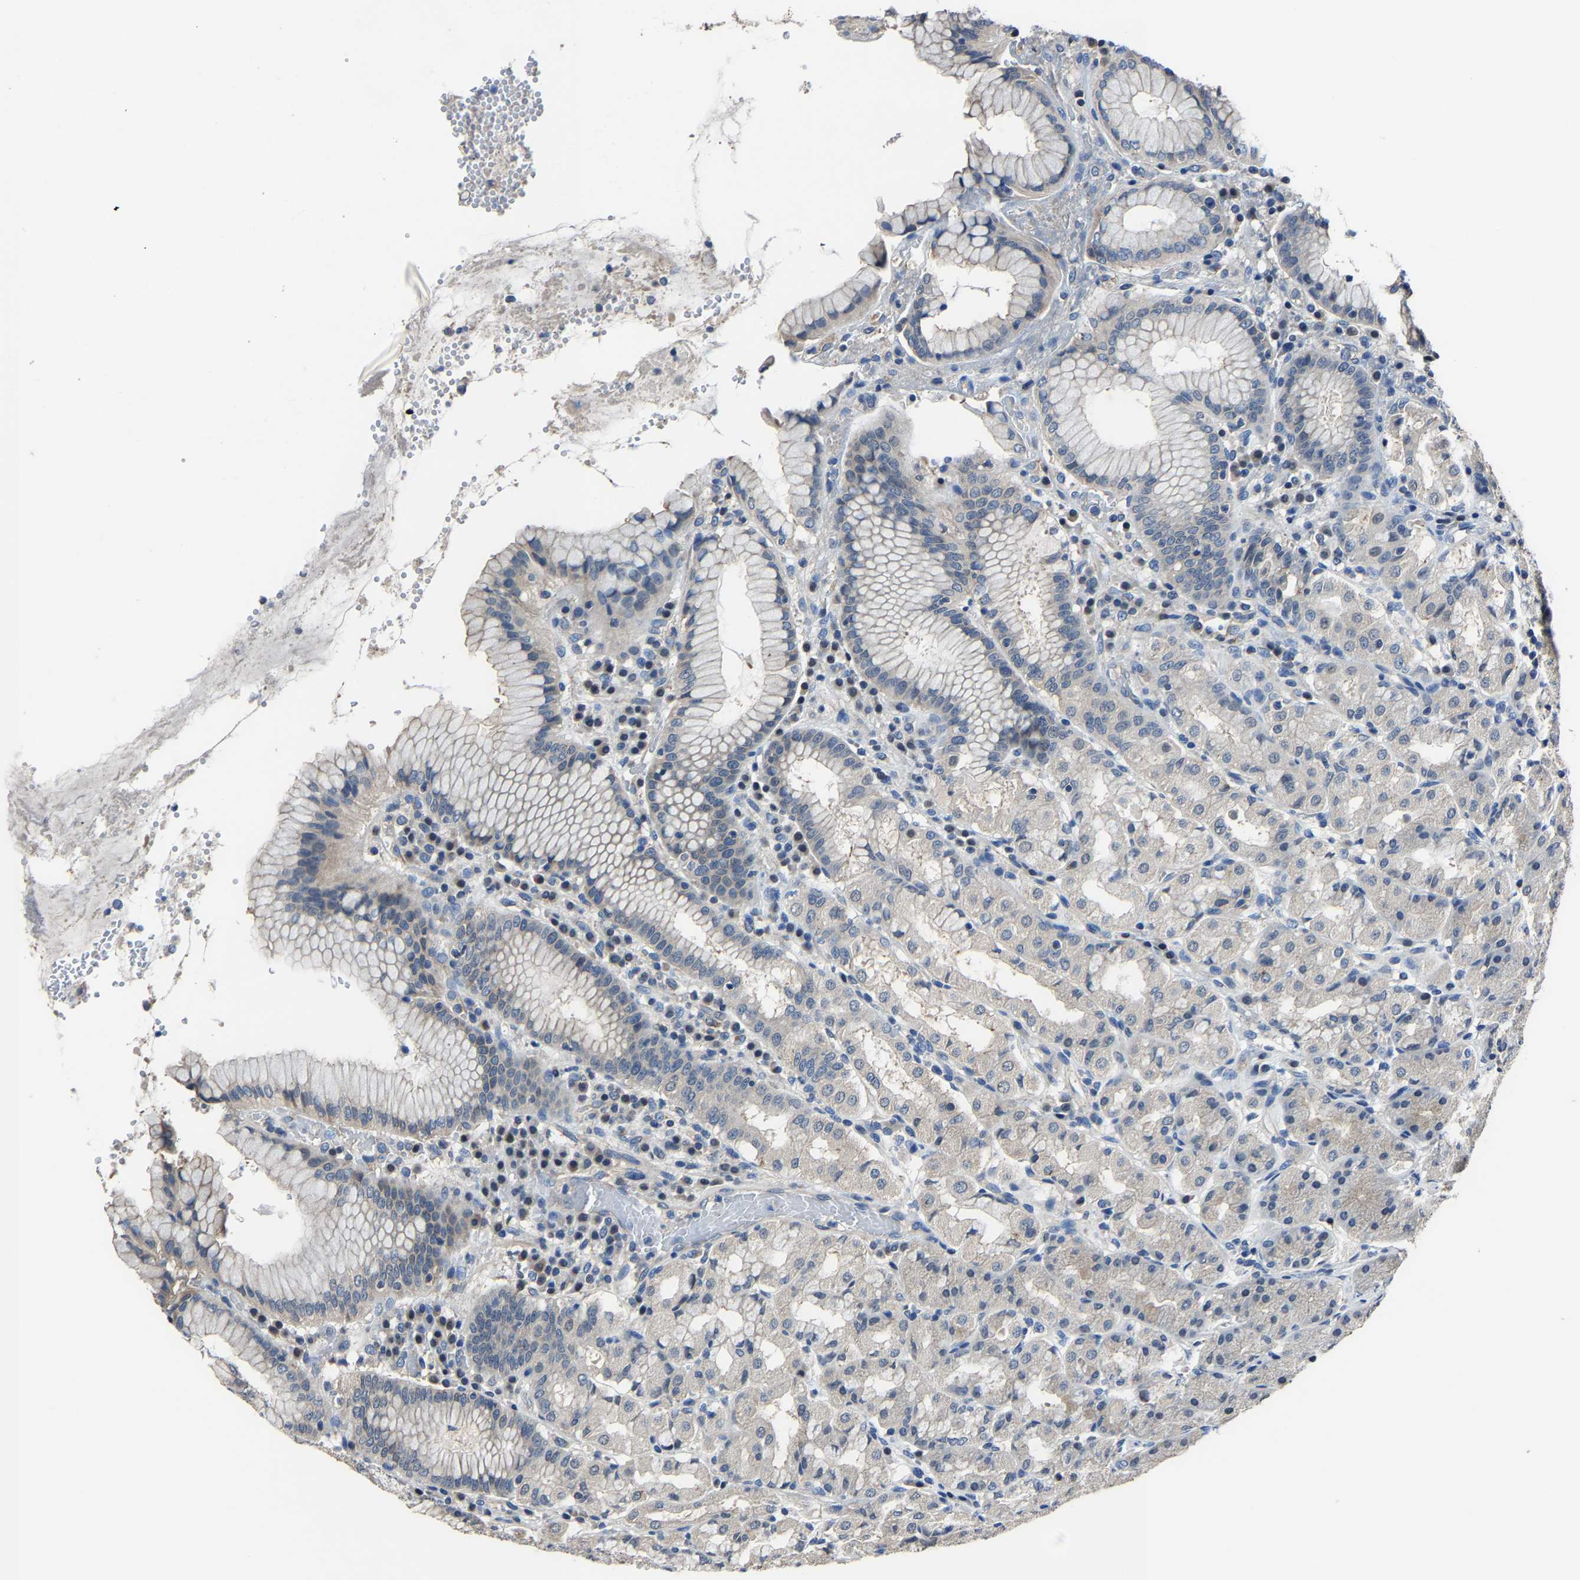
{"staining": {"intensity": "weak", "quantity": "<25%", "location": "cytoplasmic/membranous"}, "tissue": "stomach", "cell_type": "Glandular cells", "image_type": "normal", "snomed": [{"axis": "morphology", "description": "Normal tissue, NOS"}, {"axis": "topography", "description": "Stomach"}, {"axis": "topography", "description": "Stomach, lower"}], "caption": "Human stomach stained for a protein using IHC reveals no expression in glandular cells.", "gene": "STRBP", "patient": {"sex": "female", "age": 56}}